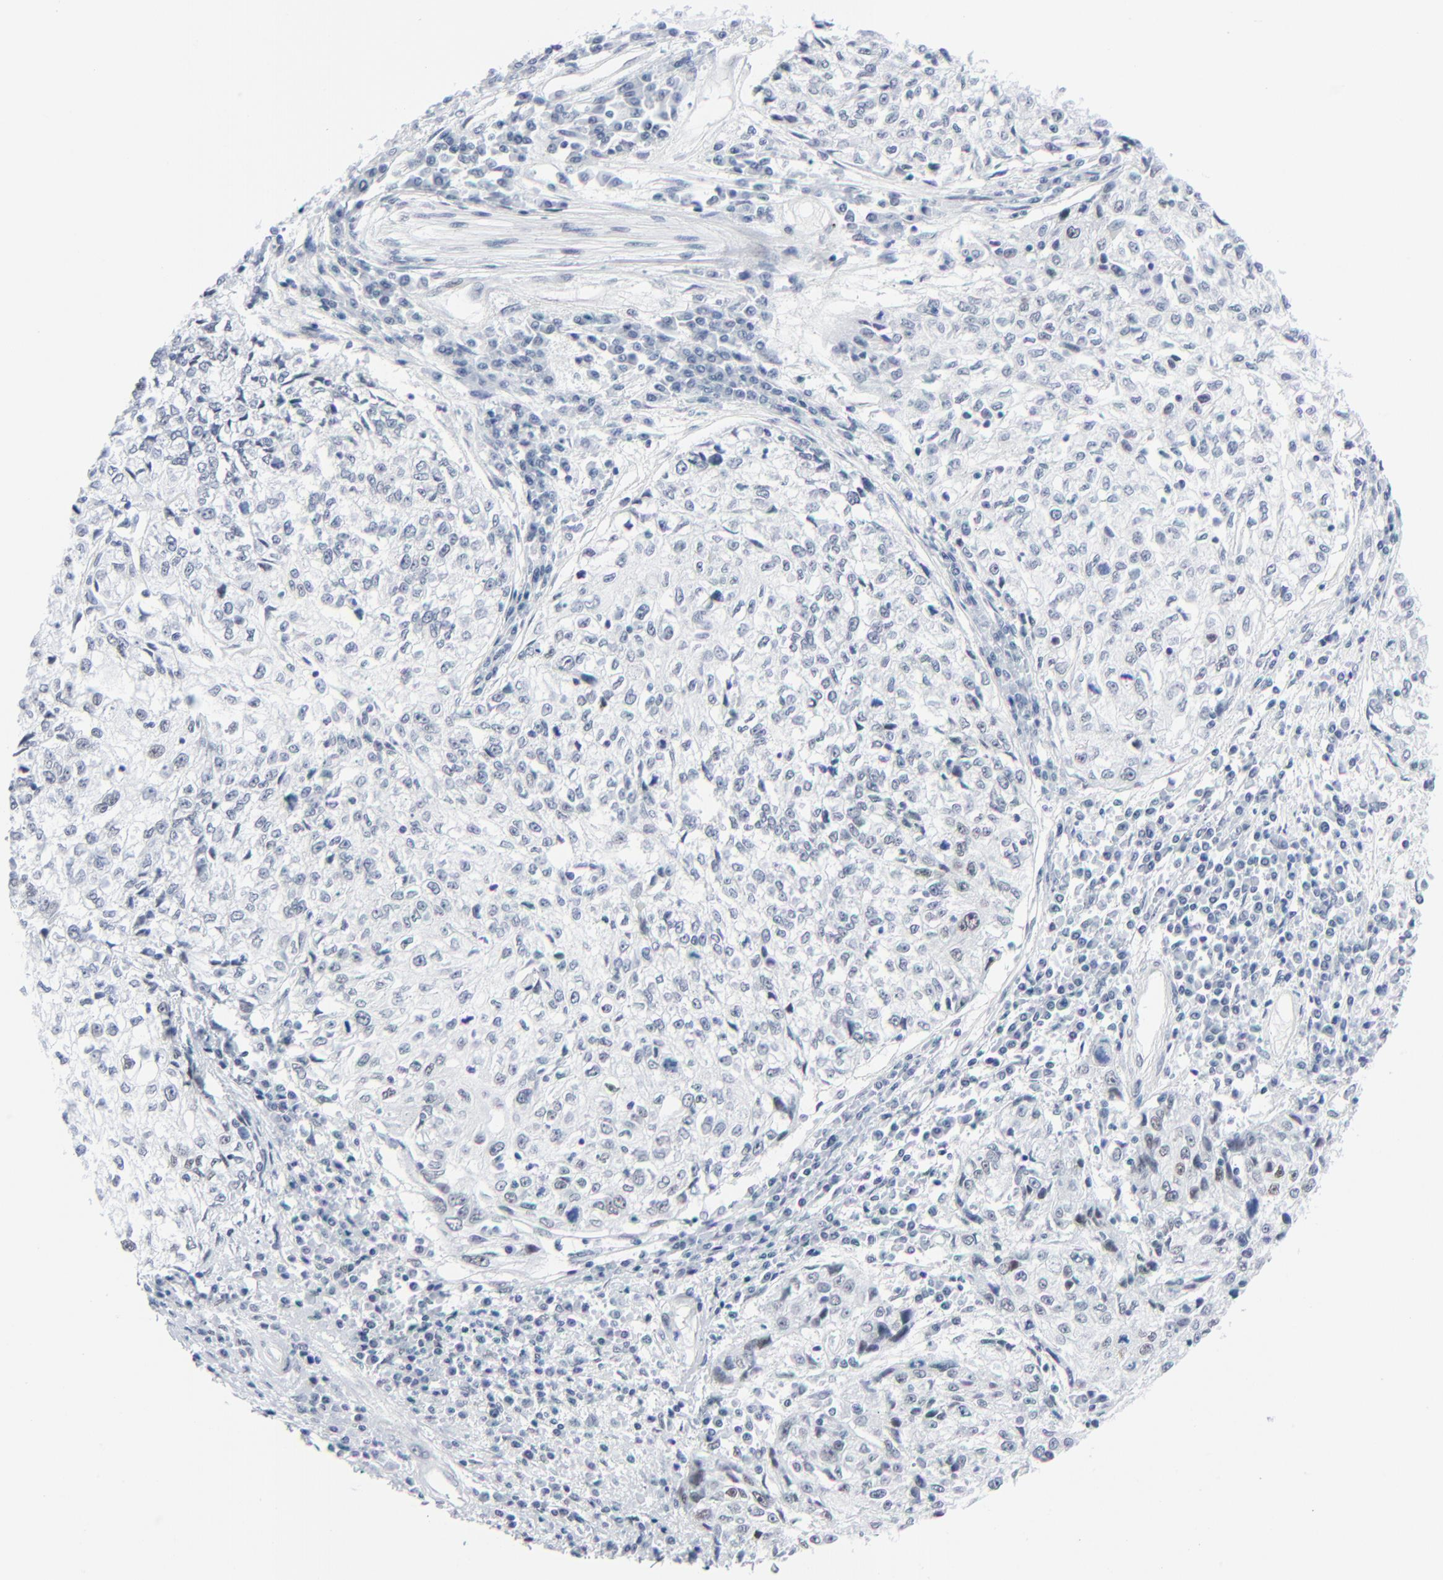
{"staining": {"intensity": "negative", "quantity": "none", "location": "none"}, "tissue": "cervical cancer", "cell_type": "Tumor cells", "image_type": "cancer", "snomed": [{"axis": "morphology", "description": "Squamous cell carcinoma, NOS"}, {"axis": "topography", "description": "Cervix"}], "caption": "An image of squamous cell carcinoma (cervical) stained for a protein exhibits no brown staining in tumor cells.", "gene": "SIRT1", "patient": {"sex": "female", "age": 57}}